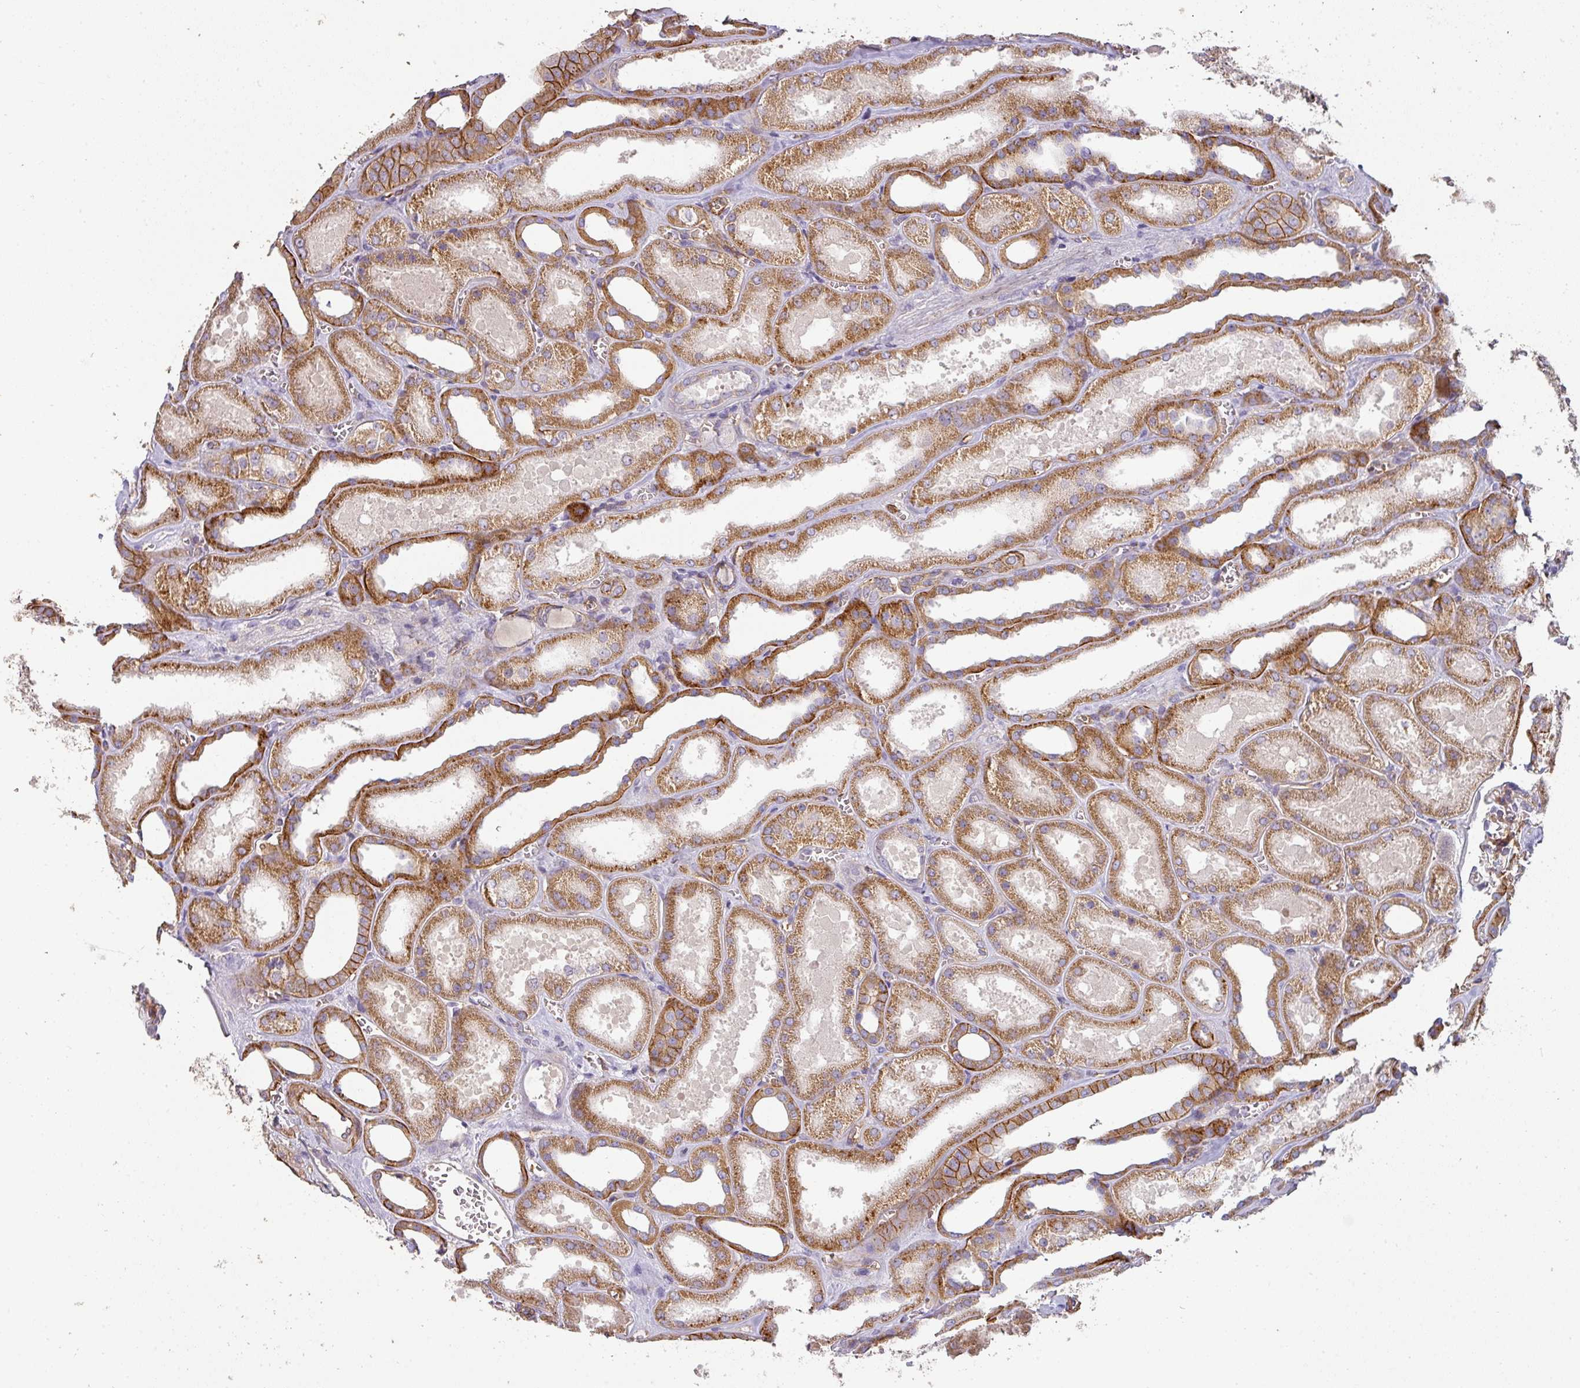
{"staining": {"intensity": "moderate", "quantity": "<25%", "location": "cytoplasmic/membranous"}, "tissue": "kidney", "cell_type": "Cells in glomeruli", "image_type": "normal", "snomed": [{"axis": "morphology", "description": "Normal tissue, NOS"}, {"axis": "morphology", "description": "Adenocarcinoma, NOS"}, {"axis": "topography", "description": "Kidney"}], "caption": "Immunohistochemistry photomicrograph of normal human kidney stained for a protein (brown), which shows low levels of moderate cytoplasmic/membranous positivity in about <25% of cells in glomeruli.", "gene": "PCDH1", "patient": {"sex": "female", "age": 68}}